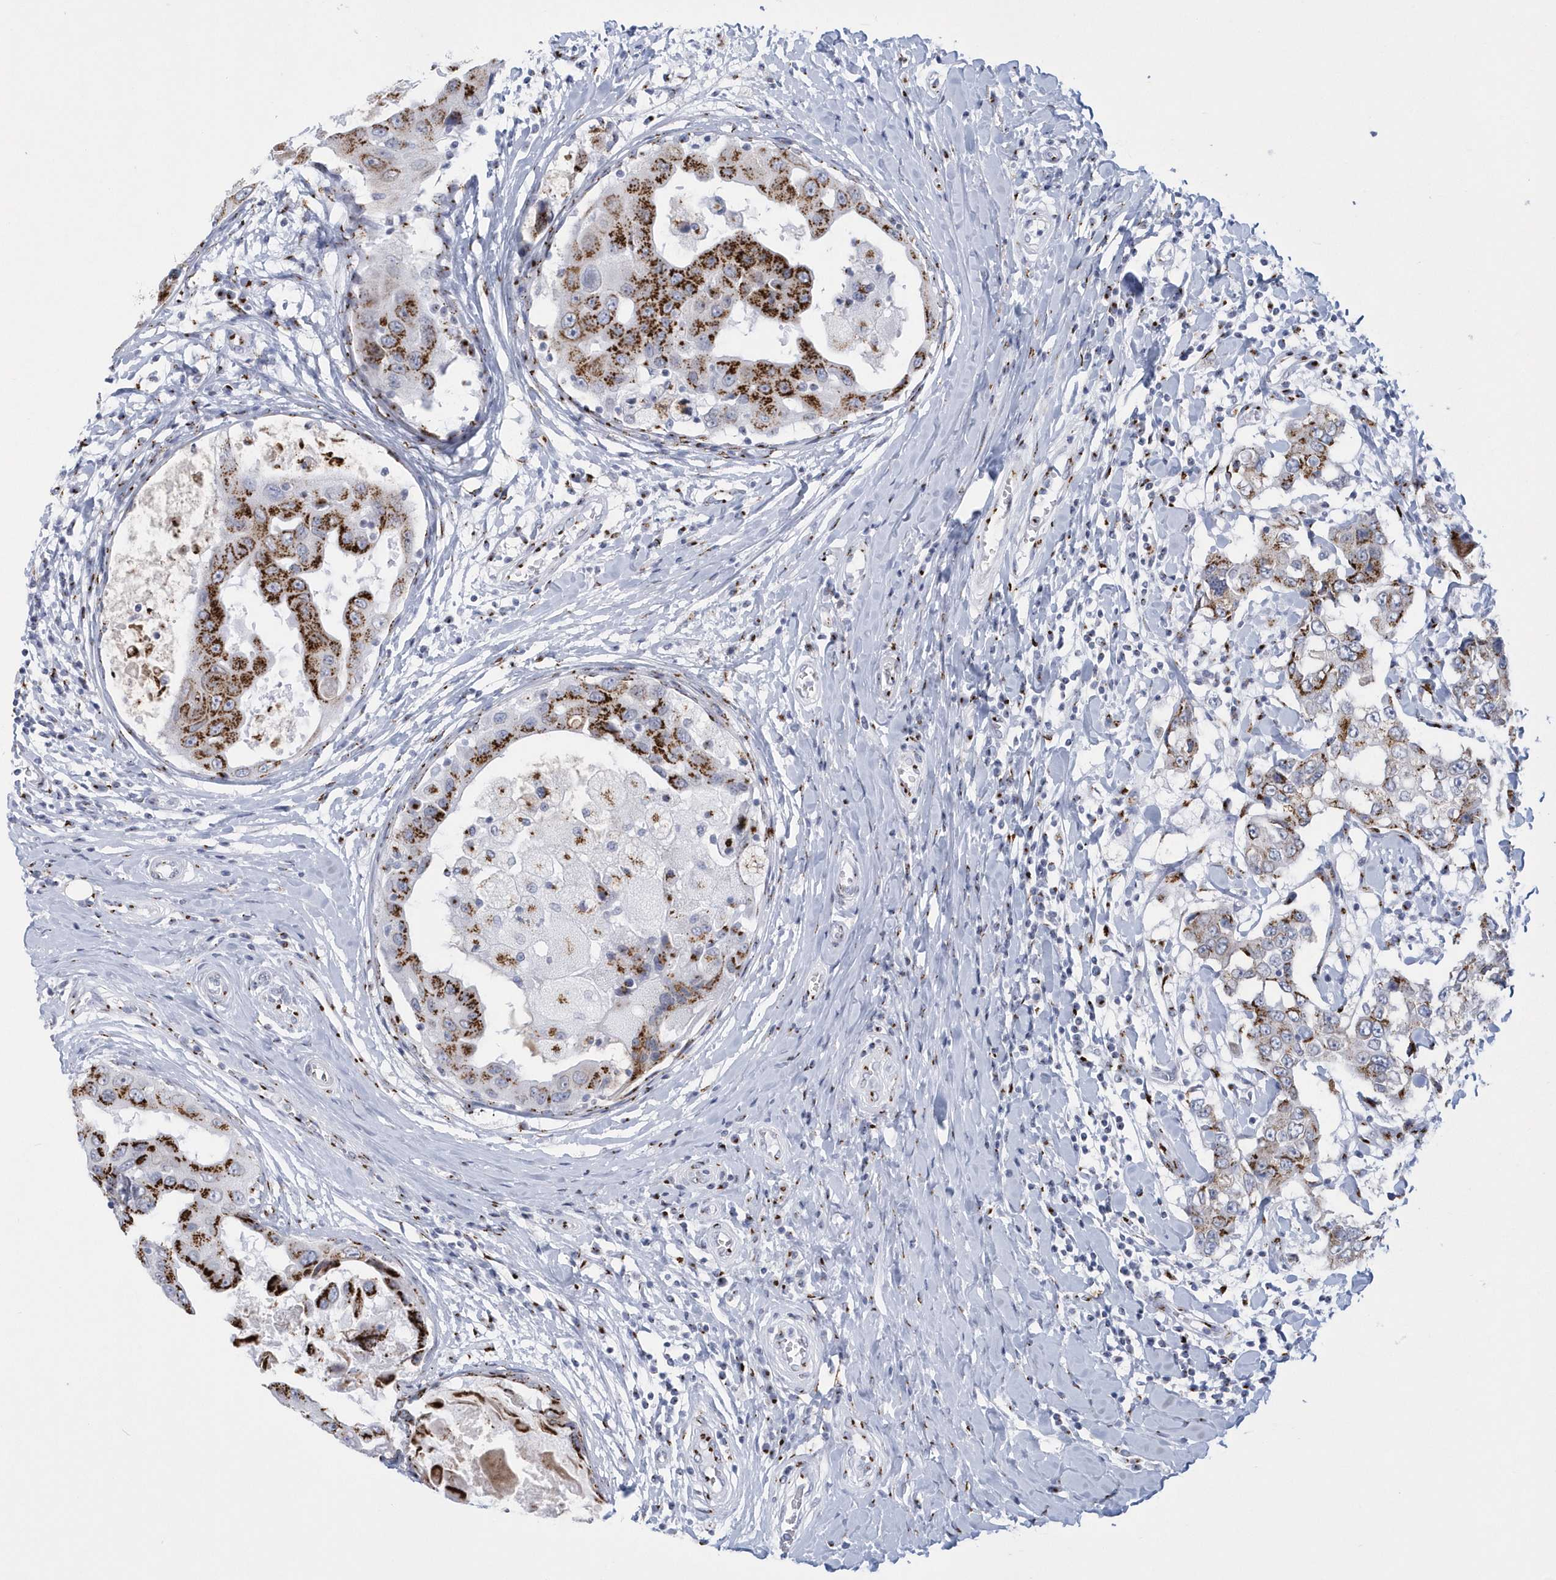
{"staining": {"intensity": "moderate", "quantity": "25%-75%", "location": "cytoplasmic/membranous"}, "tissue": "breast cancer", "cell_type": "Tumor cells", "image_type": "cancer", "snomed": [{"axis": "morphology", "description": "Duct carcinoma"}, {"axis": "topography", "description": "Breast"}], "caption": "Immunohistochemistry histopathology image of infiltrating ductal carcinoma (breast) stained for a protein (brown), which shows medium levels of moderate cytoplasmic/membranous expression in about 25%-75% of tumor cells.", "gene": "SLX9", "patient": {"sex": "female", "age": 27}}